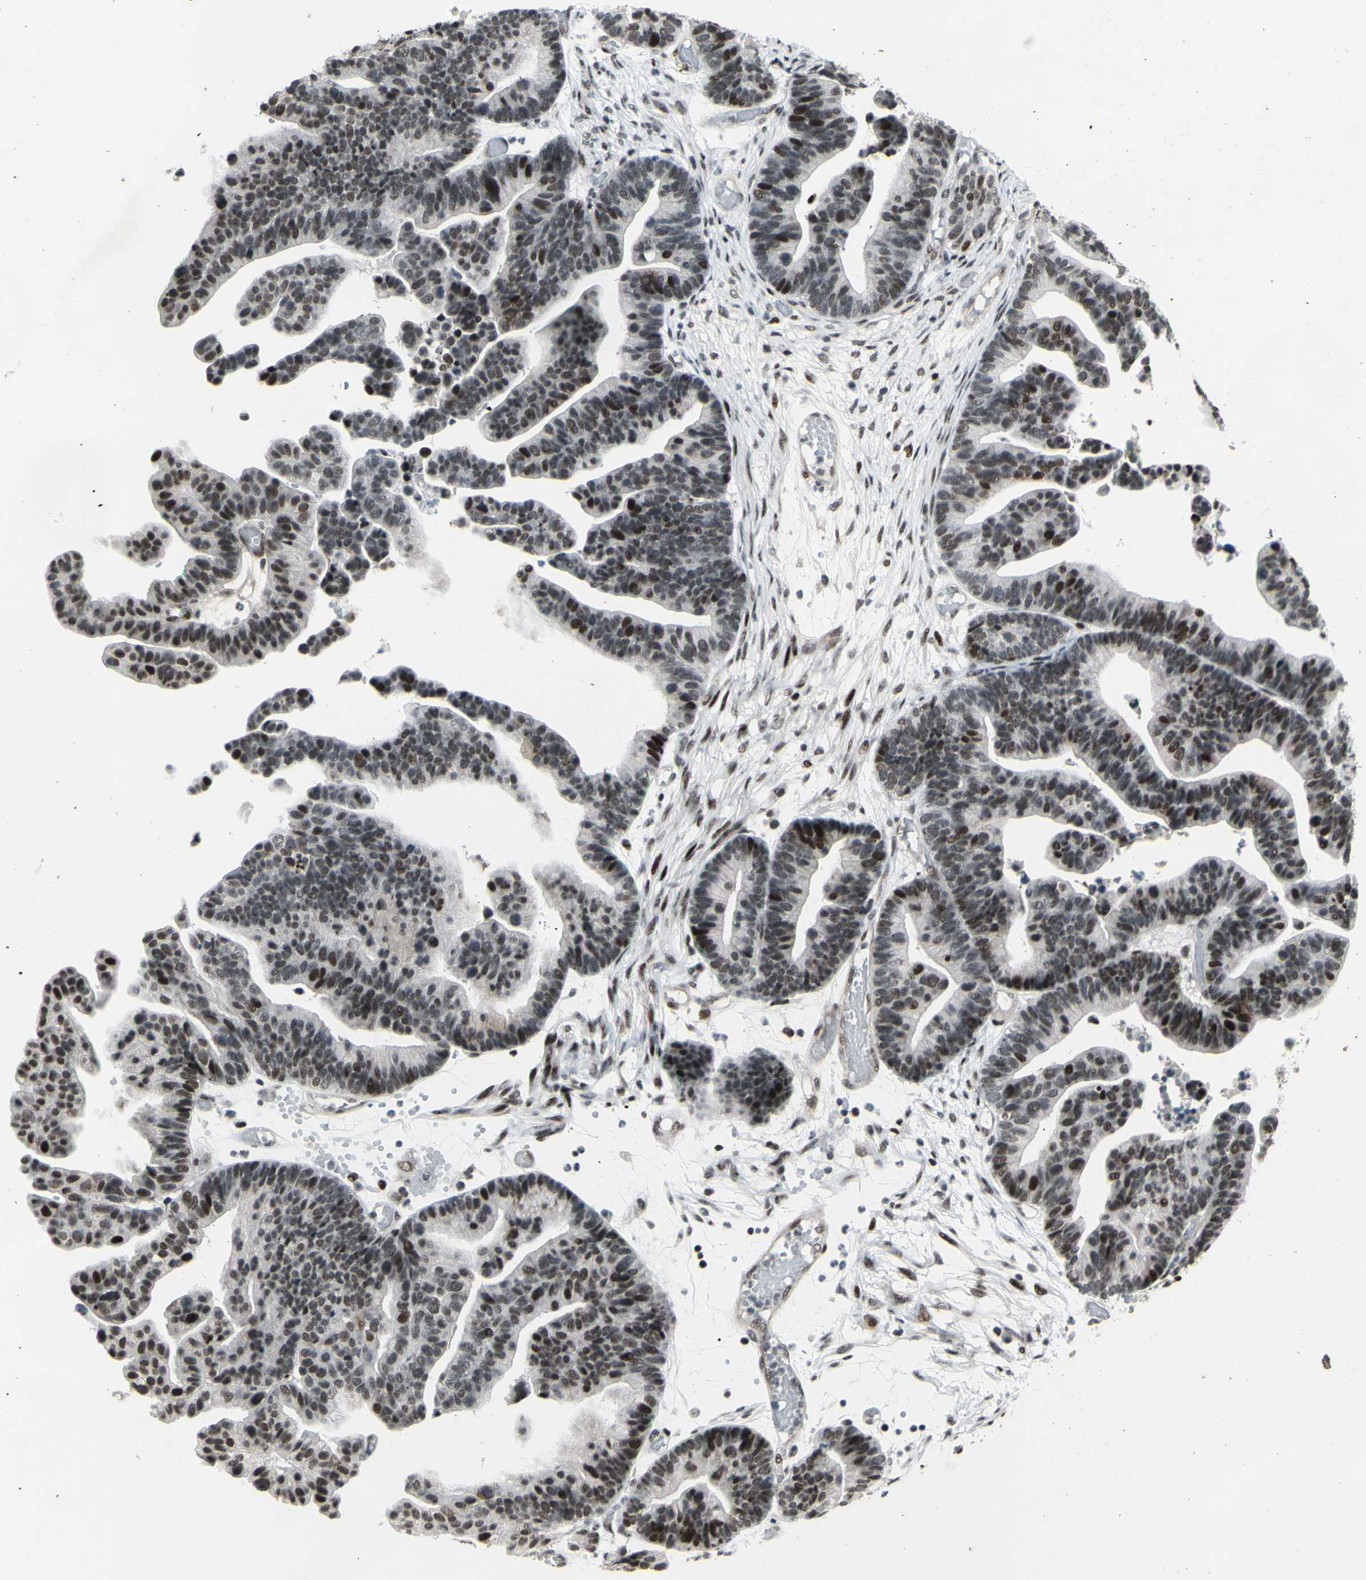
{"staining": {"intensity": "moderate", "quantity": "25%-75%", "location": "nuclear"}, "tissue": "ovarian cancer", "cell_type": "Tumor cells", "image_type": "cancer", "snomed": [{"axis": "morphology", "description": "Cystadenocarcinoma, serous, NOS"}, {"axis": "topography", "description": "Ovary"}], "caption": "The histopathology image demonstrates staining of ovarian serous cystadenocarcinoma, revealing moderate nuclear protein positivity (brown color) within tumor cells.", "gene": "SUPT6H", "patient": {"sex": "female", "age": 56}}